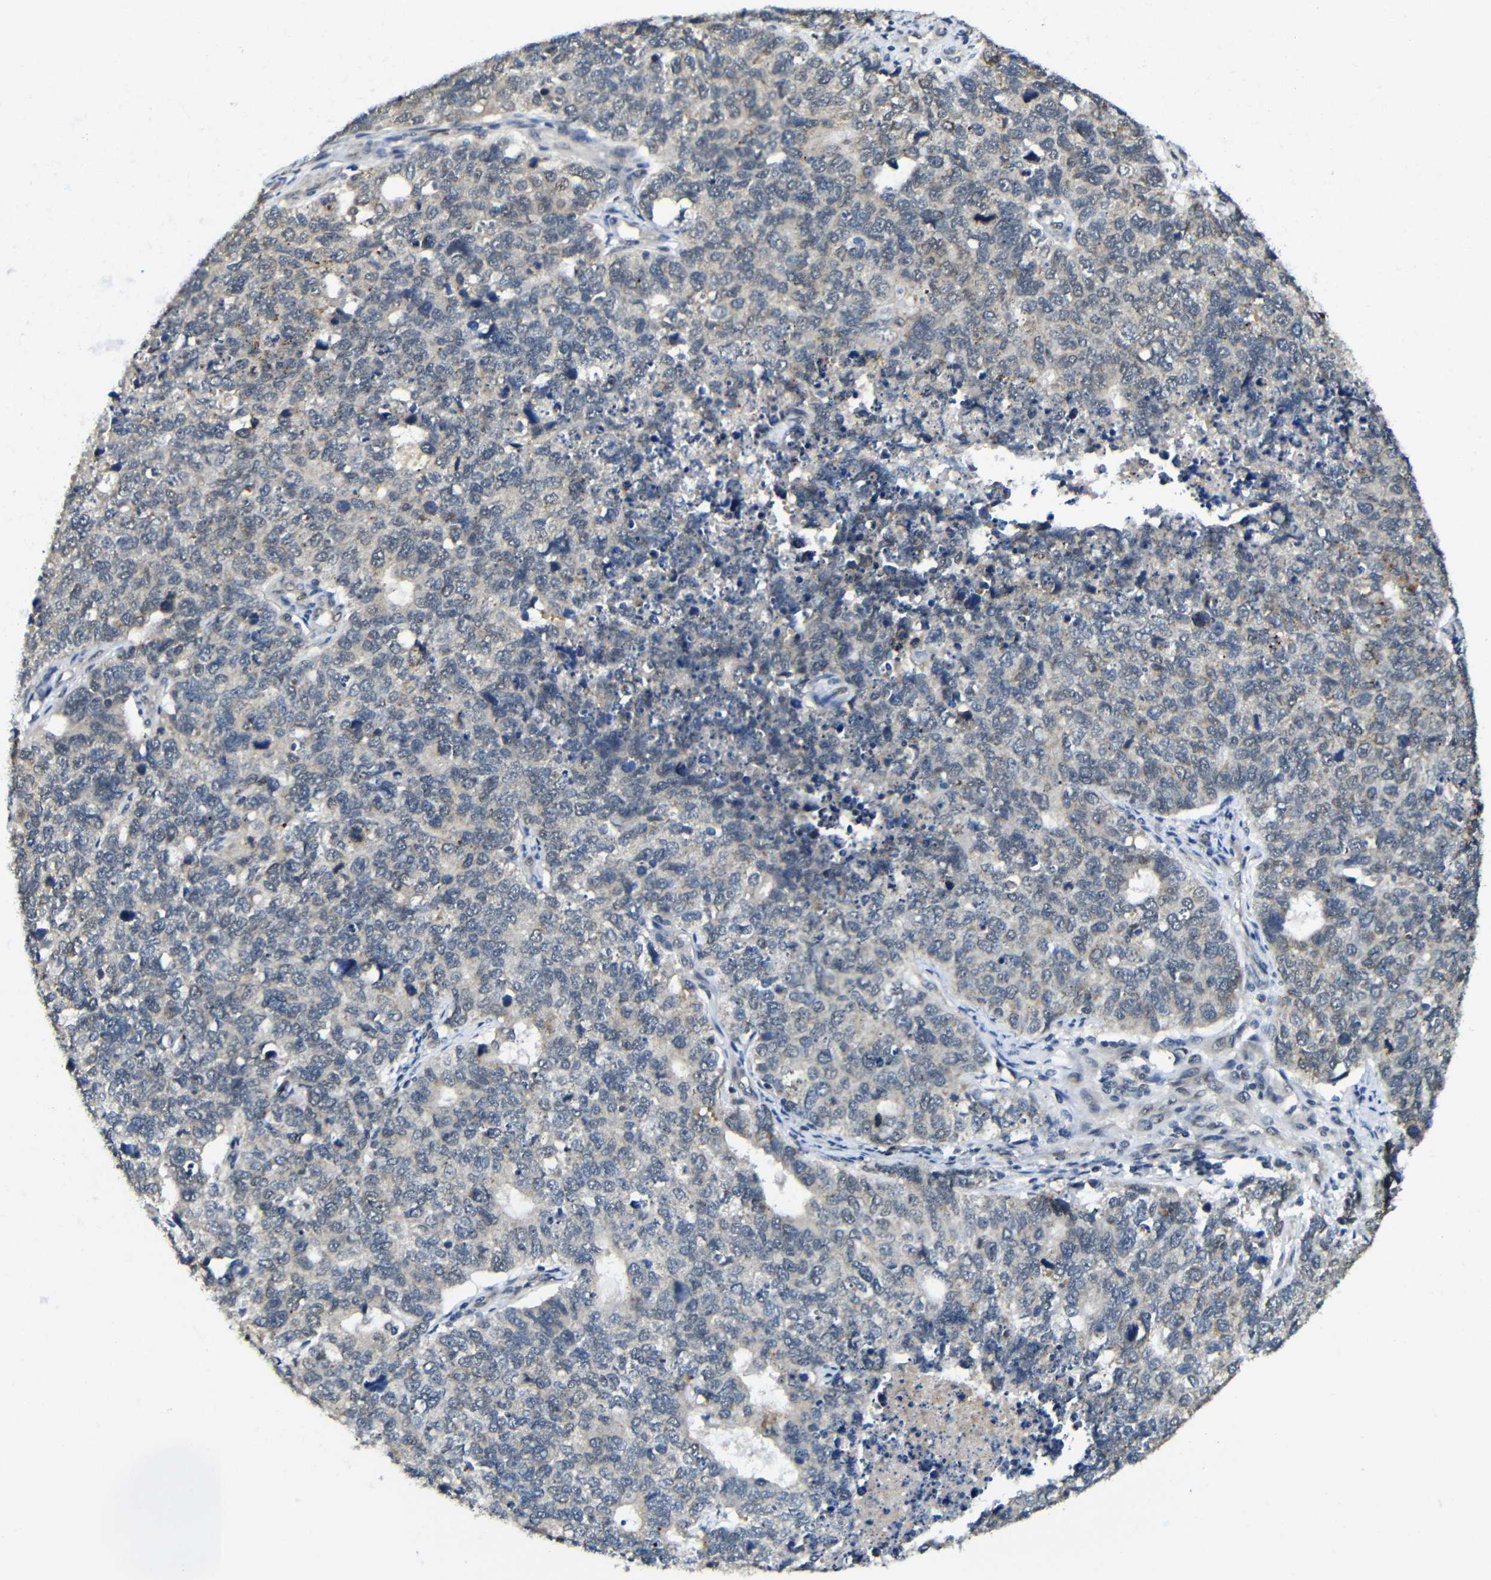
{"staining": {"intensity": "weak", "quantity": ">75%", "location": "cytoplasmic/membranous"}, "tissue": "cervical cancer", "cell_type": "Tumor cells", "image_type": "cancer", "snomed": [{"axis": "morphology", "description": "Squamous cell carcinoma, NOS"}, {"axis": "topography", "description": "Cervix"}], "caption": "Protein expression analysis of cervical cancer displays weak cytoplasmic/membranous positivity in approximately >75% of tumor cells. The staining was performed using DAB (3,3'-diaminobenzidine), with brown indicating positive protein expression. Nuclei are stained blue with hematoxylin.", "gene": "FAM172A", "patient": {"sex": "female", "age": 63}}